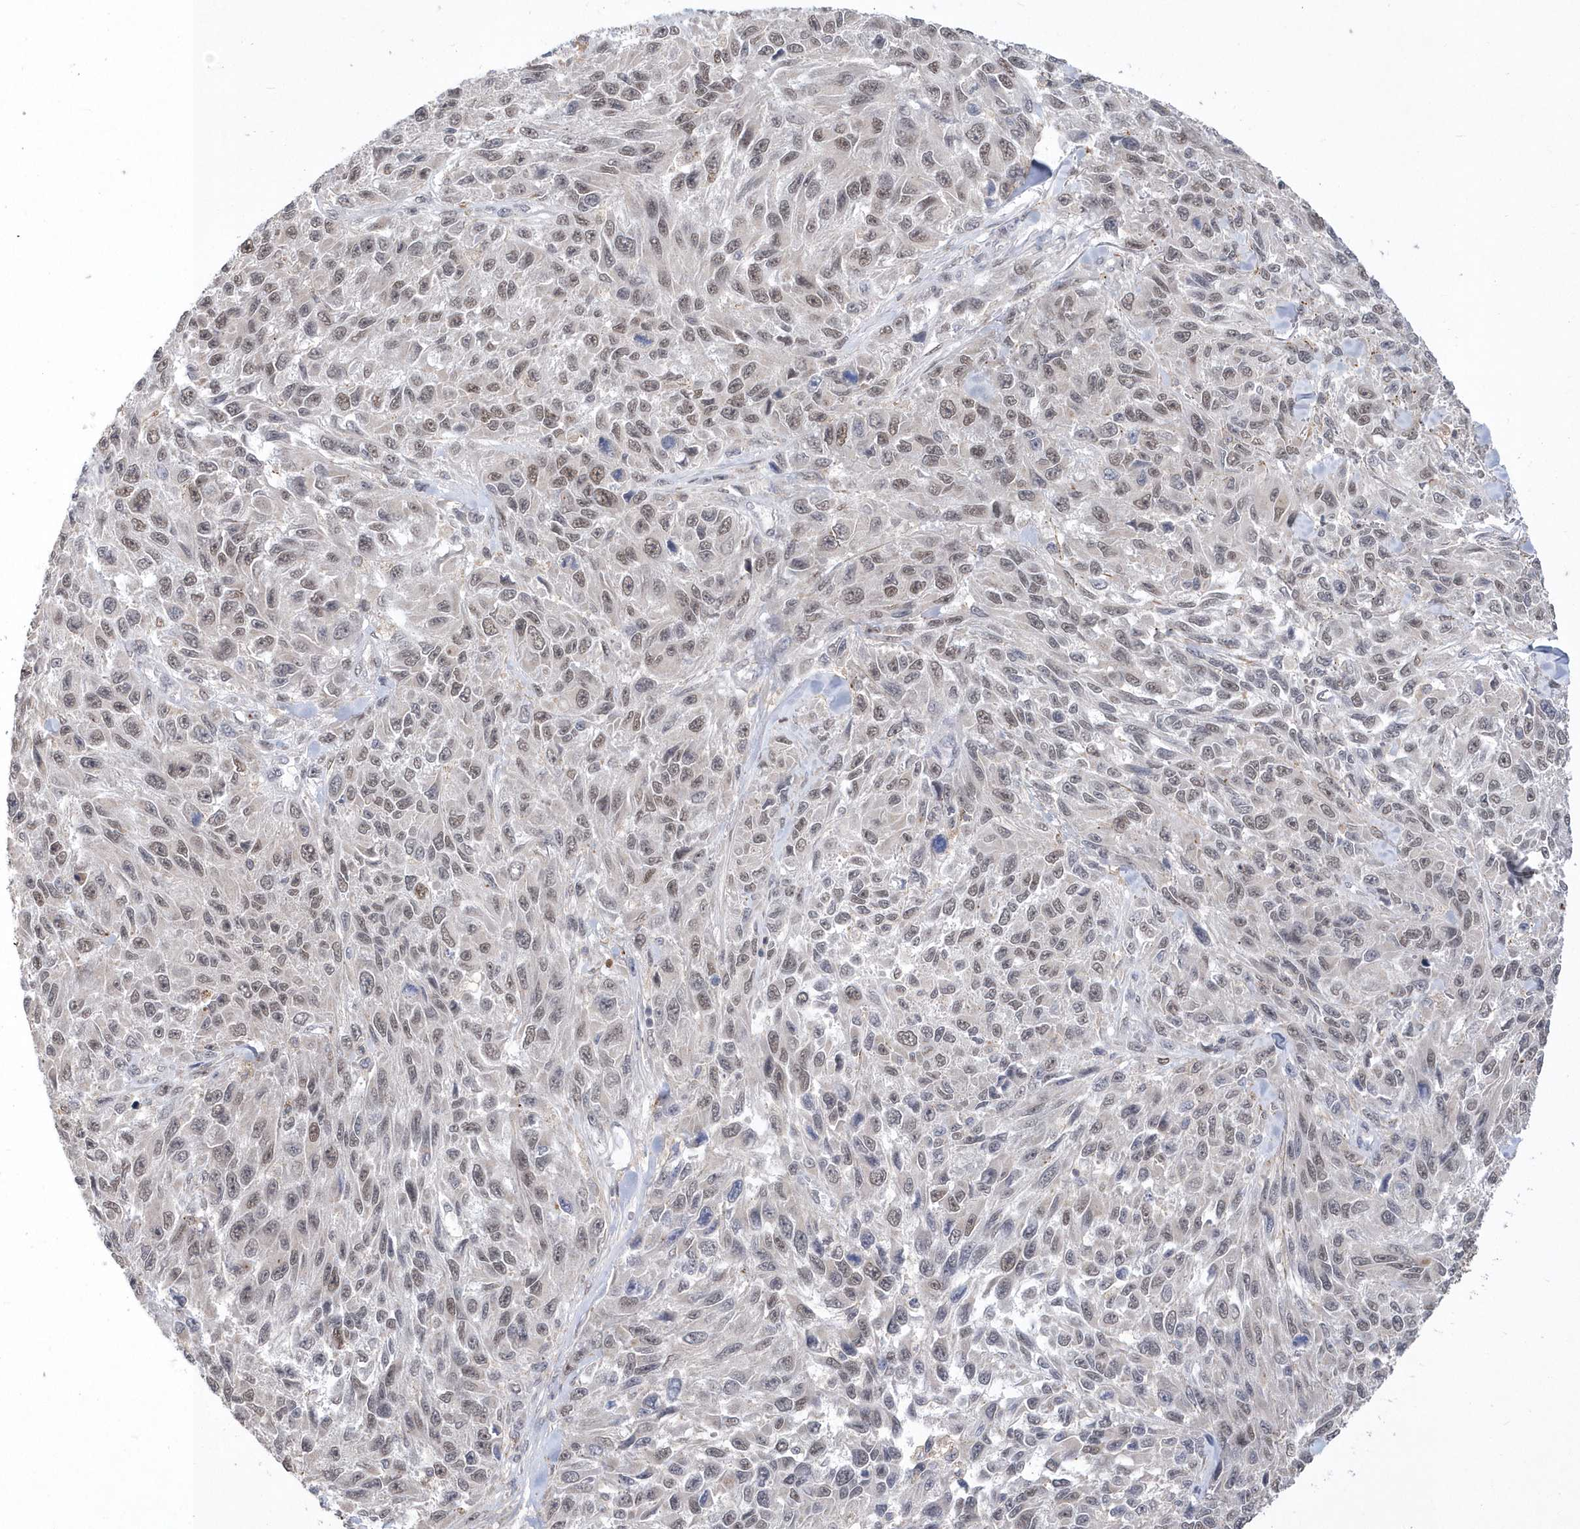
{"staining": {"intensity": "weak", "quantity": ">75%", "location": "nuclear"}, "tissue": "melanoma", "cell_type": "Tumor cells", "image_type": "cancer", "snomed": [{"axis": "morphology", "description": "Malignant melanoma, NOS"}, {"axis": "topography", "description": "Skin"}], "caption": "Malignant melanoma was stained to show a protein in brown. There is low levels of weak nuclear positivity in approximately >75% of tumor cells. (Stains: DAB in brown, nuclei in blue, Microscopy: brightfield microscopy at high magnification).", "gene": "BOD1L1", "patient": {"sex": "female", "age": 96}}